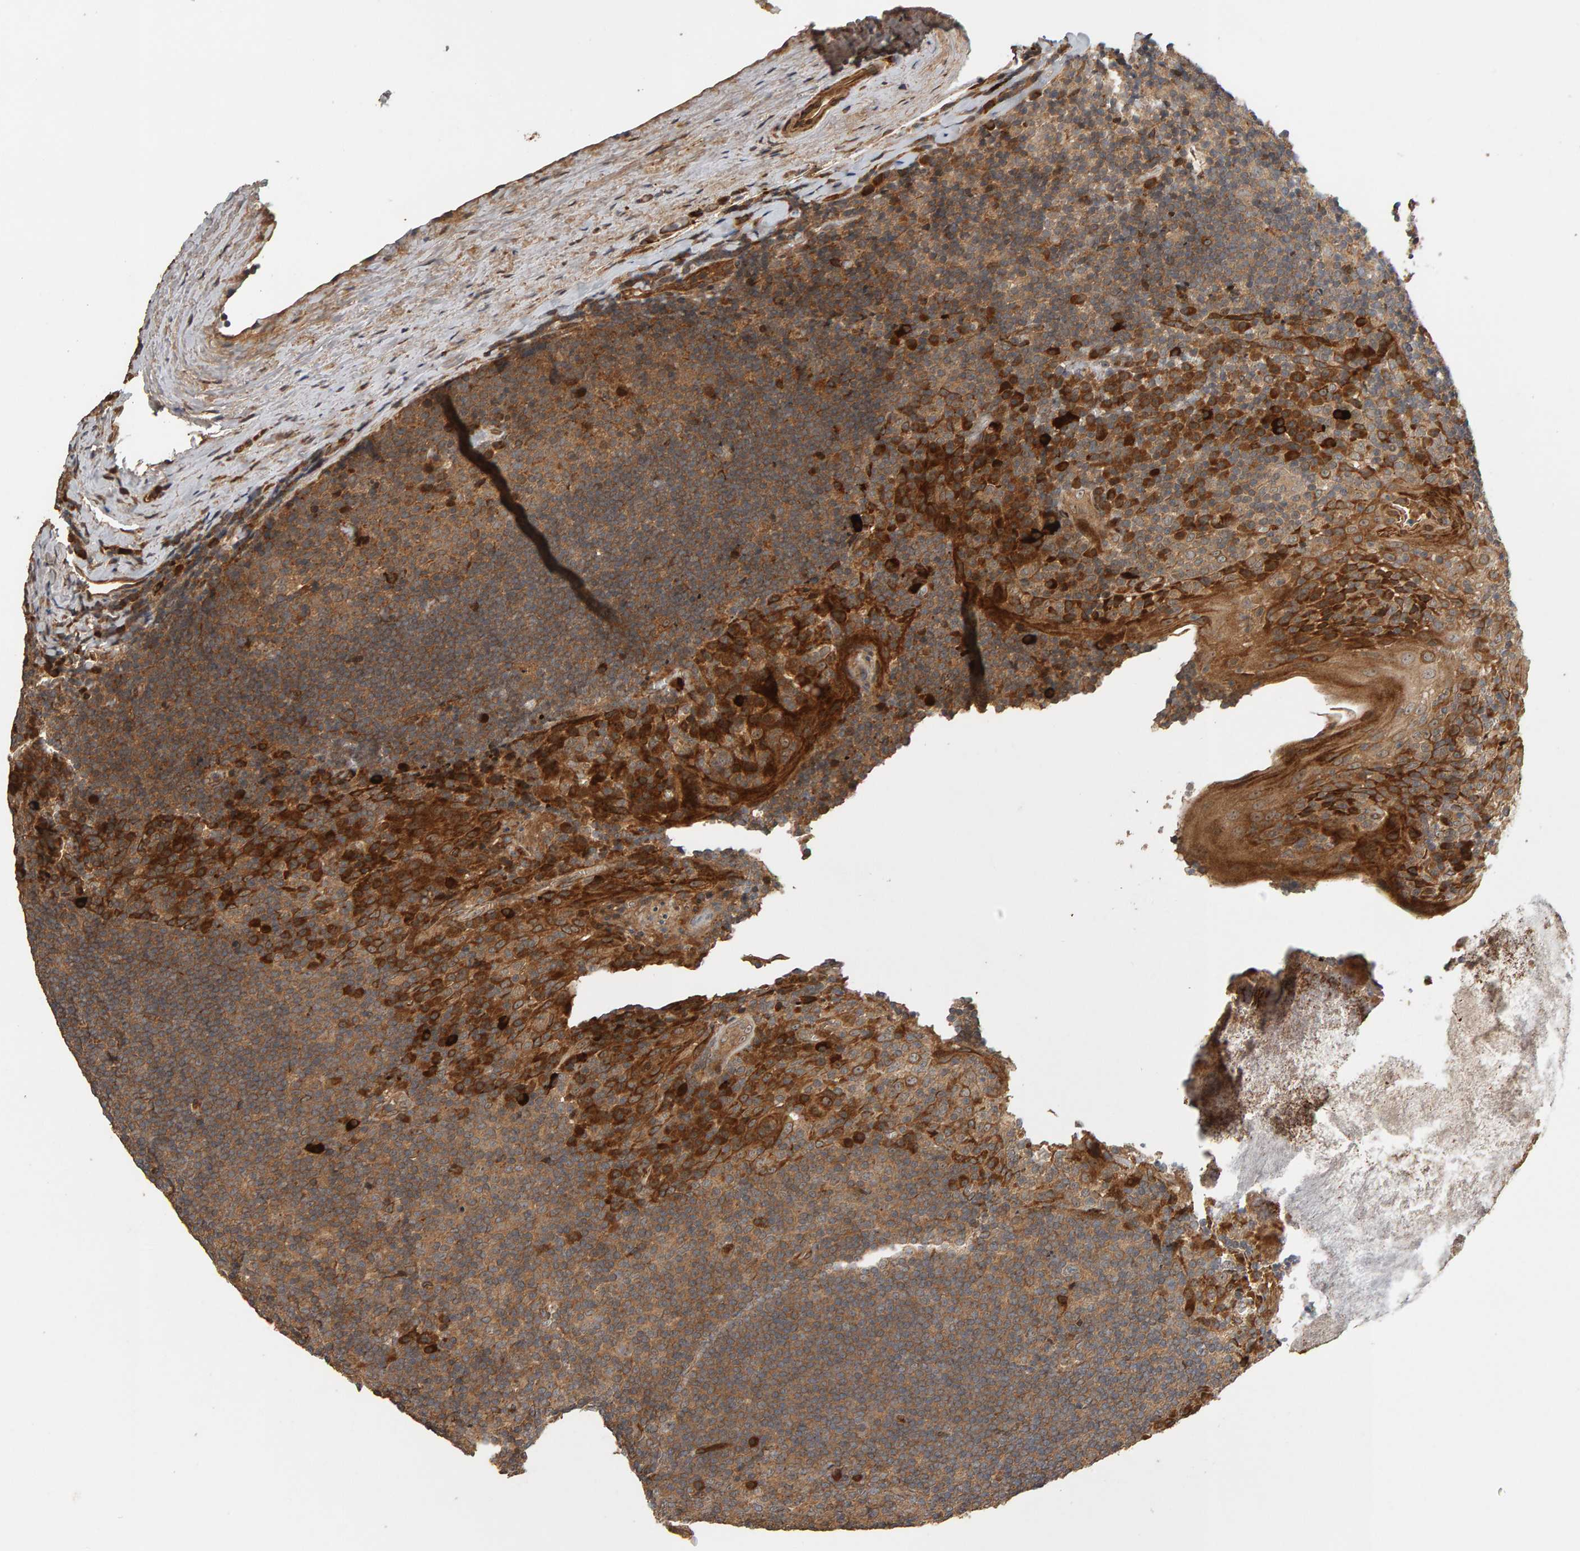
{"staining": {"intensity": "moderate", "quantity": ">75%", "location": "cytoplasmic/membranous"}, "tissue": "tonsil", "cell_type": "Germinal center cells", "image_type": "normal", "snomed": [{"axis": "morphology", "description": "Normal tissue, NOS"}, {"axis": "topography", "description": "Tonsil"}], "caption": "This is a micrograph of immunohistochemistry (IHC) staining of benign tonsil, which shows moderate expression in the cytoplasmic/membranous of germinal center cells.", "gene": "ZFAND1", "patient": {"sex": "male", "age": 37}}